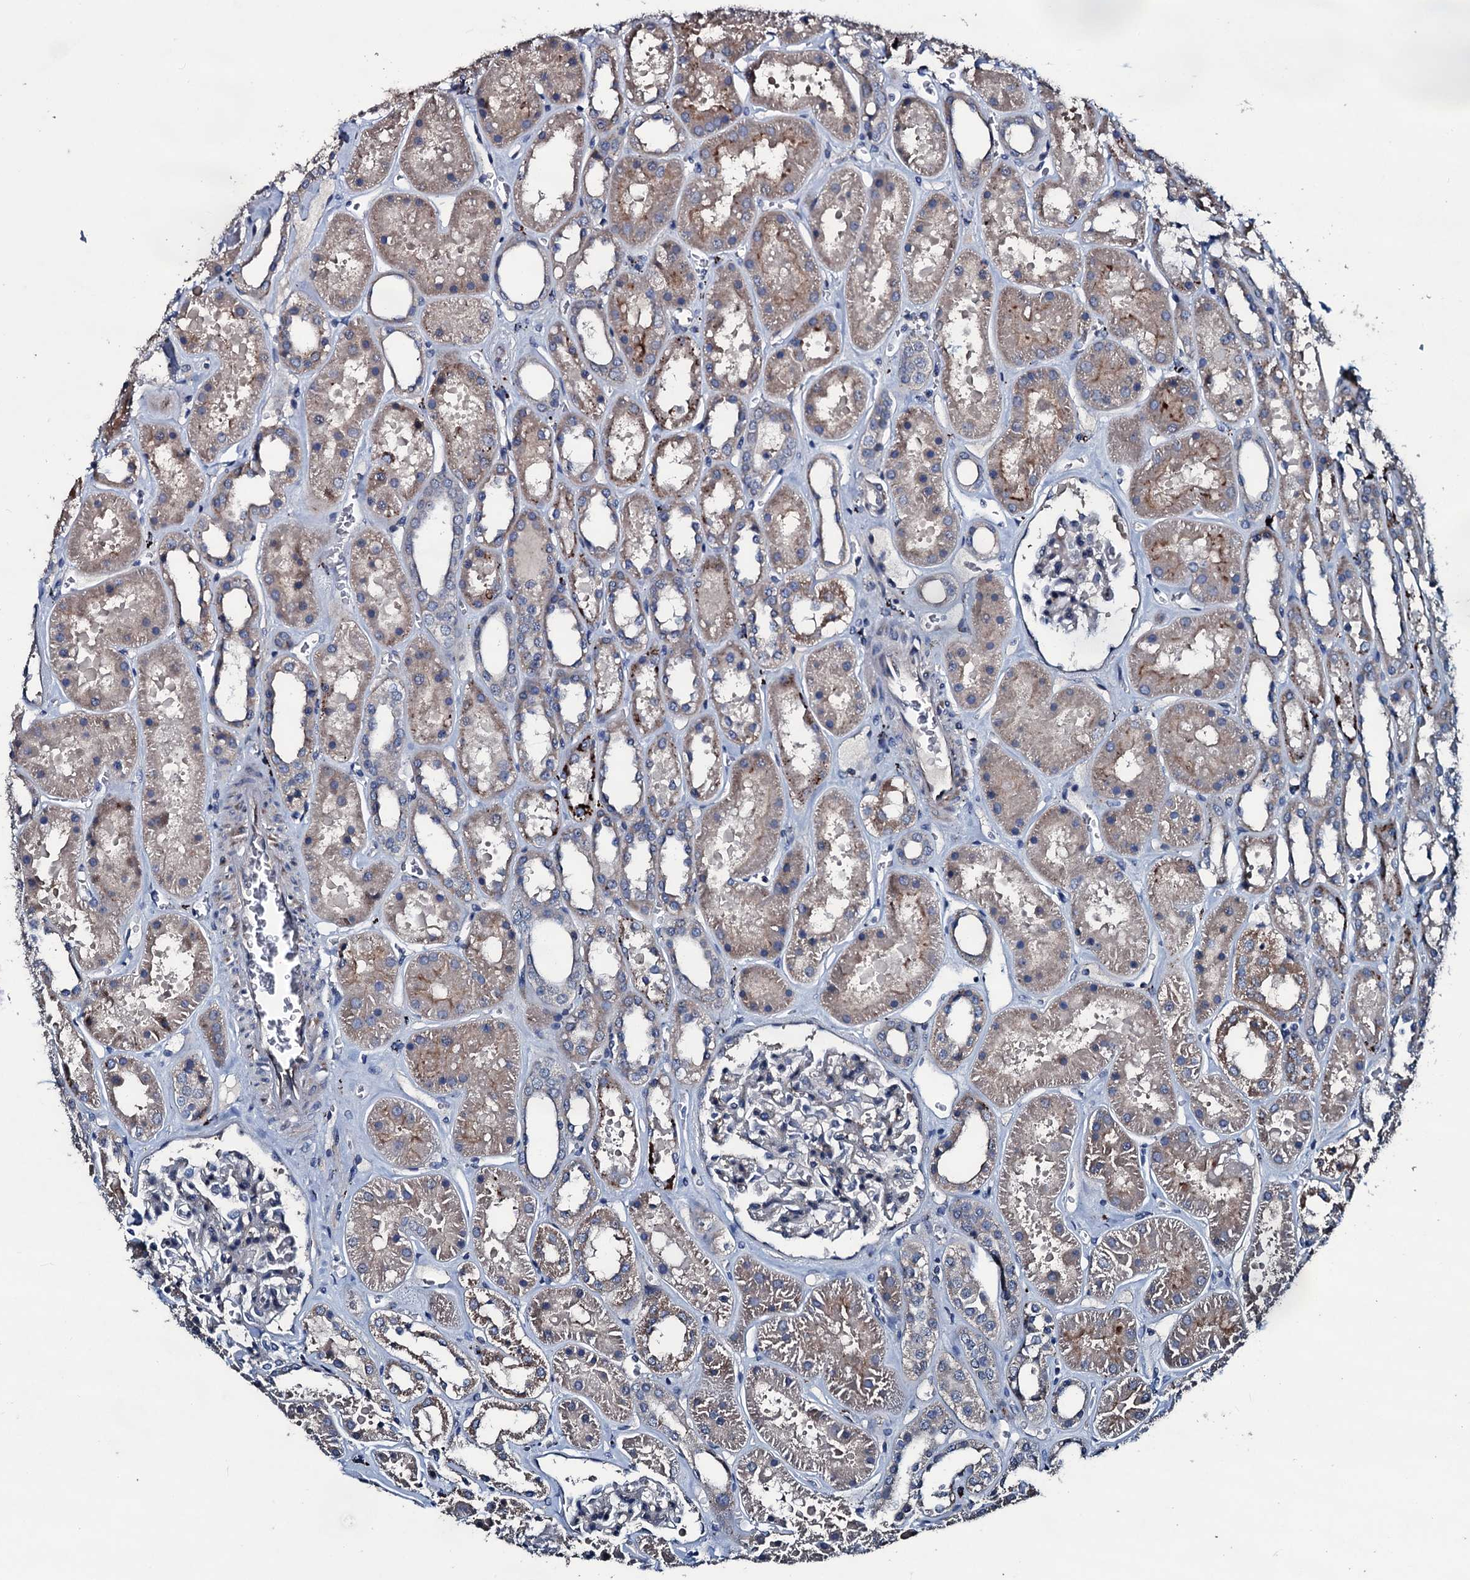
{"staining": {"intensity": "negative", "quantity": "none", "location": "none"}, "tissue": "kidney", "cell_type": "Cells in glomeruli", "image_type": "normal", "snomed": [{"axis": "morphology", "description": "Normal tissue, NOS"}, {"axis": "topography", "description": "Kidney"}], "caption": "Micrograph shows no protein positivity in cells in glomeruli of normal kidney.", "gene": "IL12B", "patient": {"sex": "female", "age": 41}}